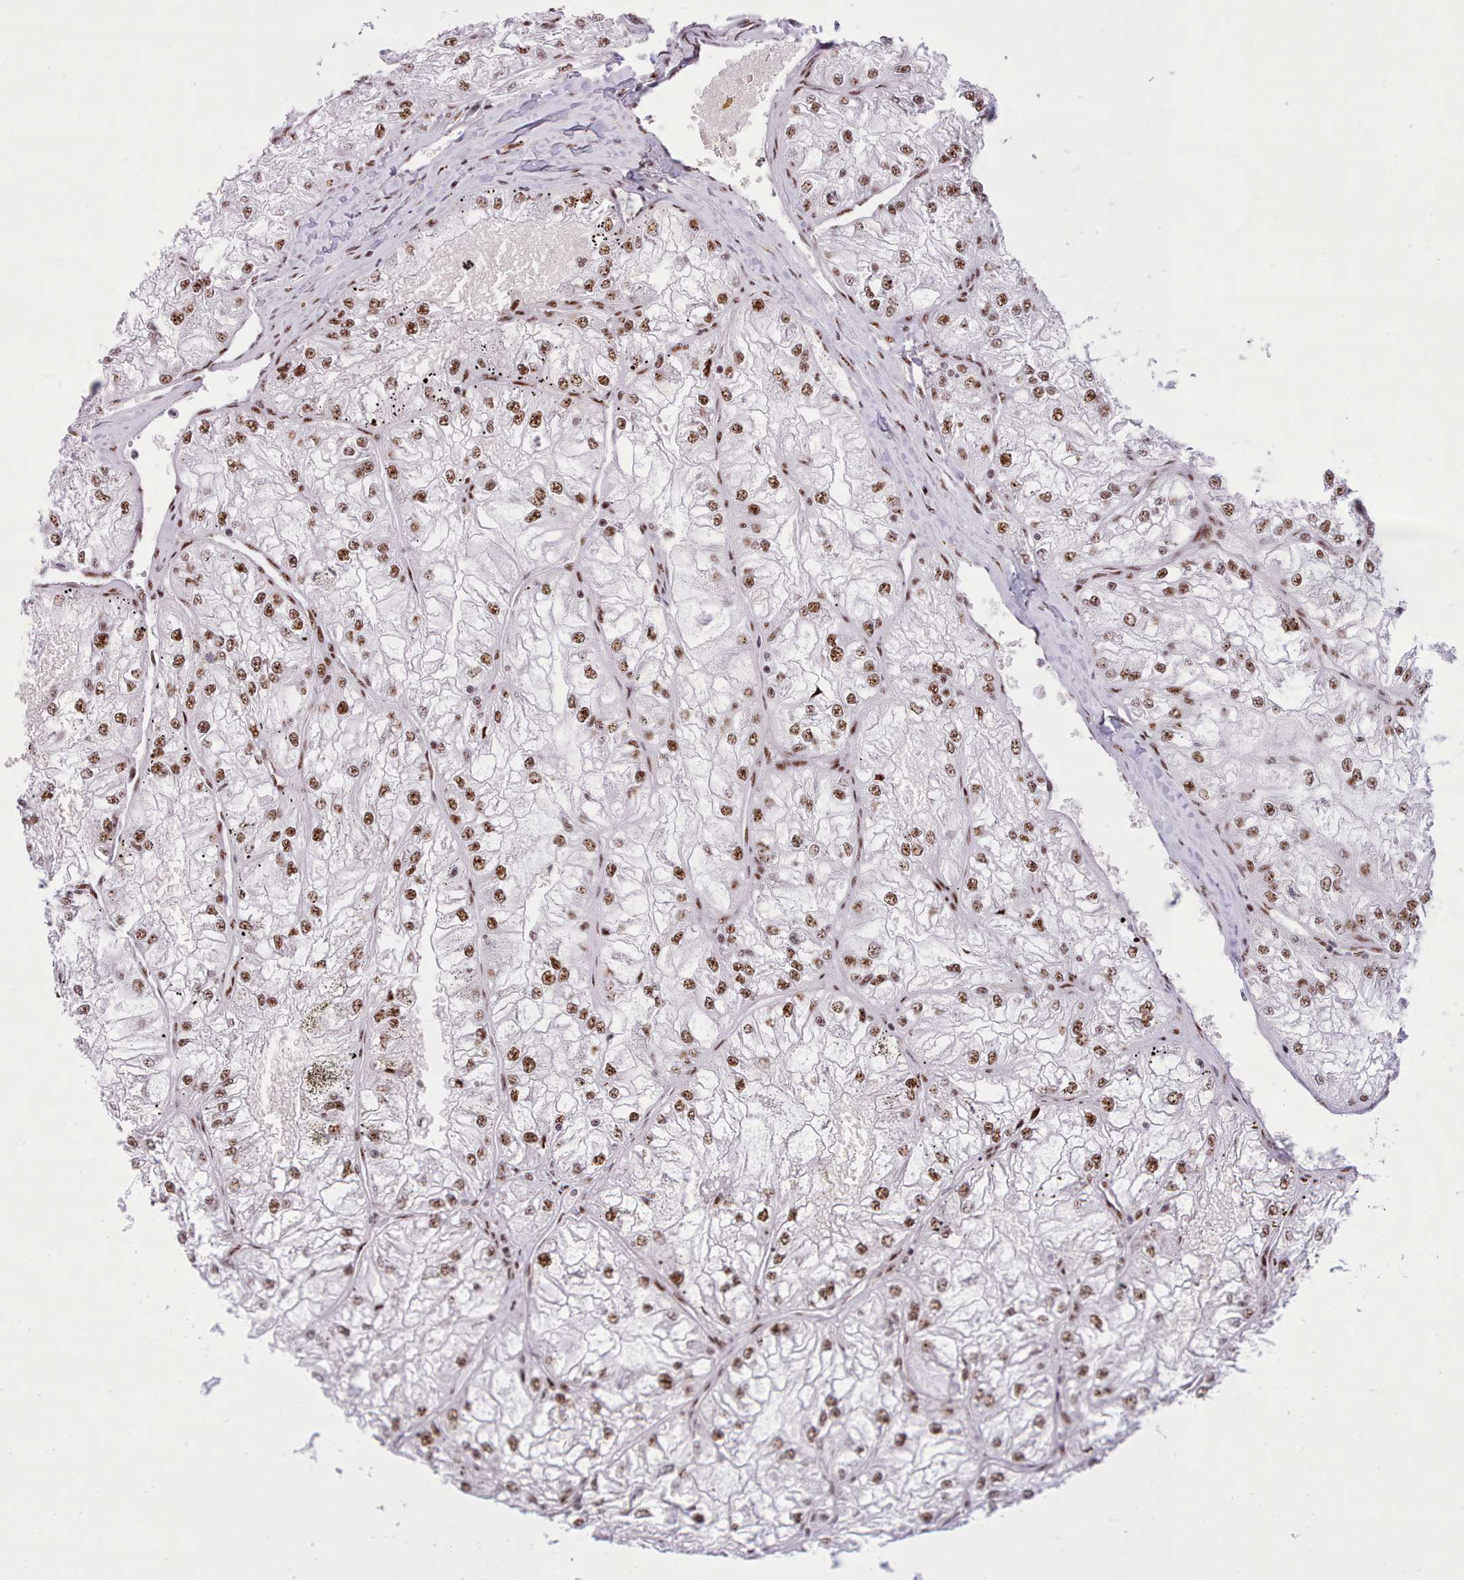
{"staining": {"intensity": "moderate", "quantity": ">75%", "location": "nuclear"}, "tissue": "renal cancer", "cell_type": "Tumor cells", "image_type": "cancer", "snomed": [{"axis": "morphology", "description": "Adenocarcinoma, NOS"}, {"axis": "topography", "description": "Kidney"}], "caption": "There is medium levels of moderate nuclear staining in tumor cells of renal adenocarcinoma, as demonstrated by immunohistochemical staining (brown color).", "gene": "TMEM35B", "patient": {"sex": "female", "age": 72}}